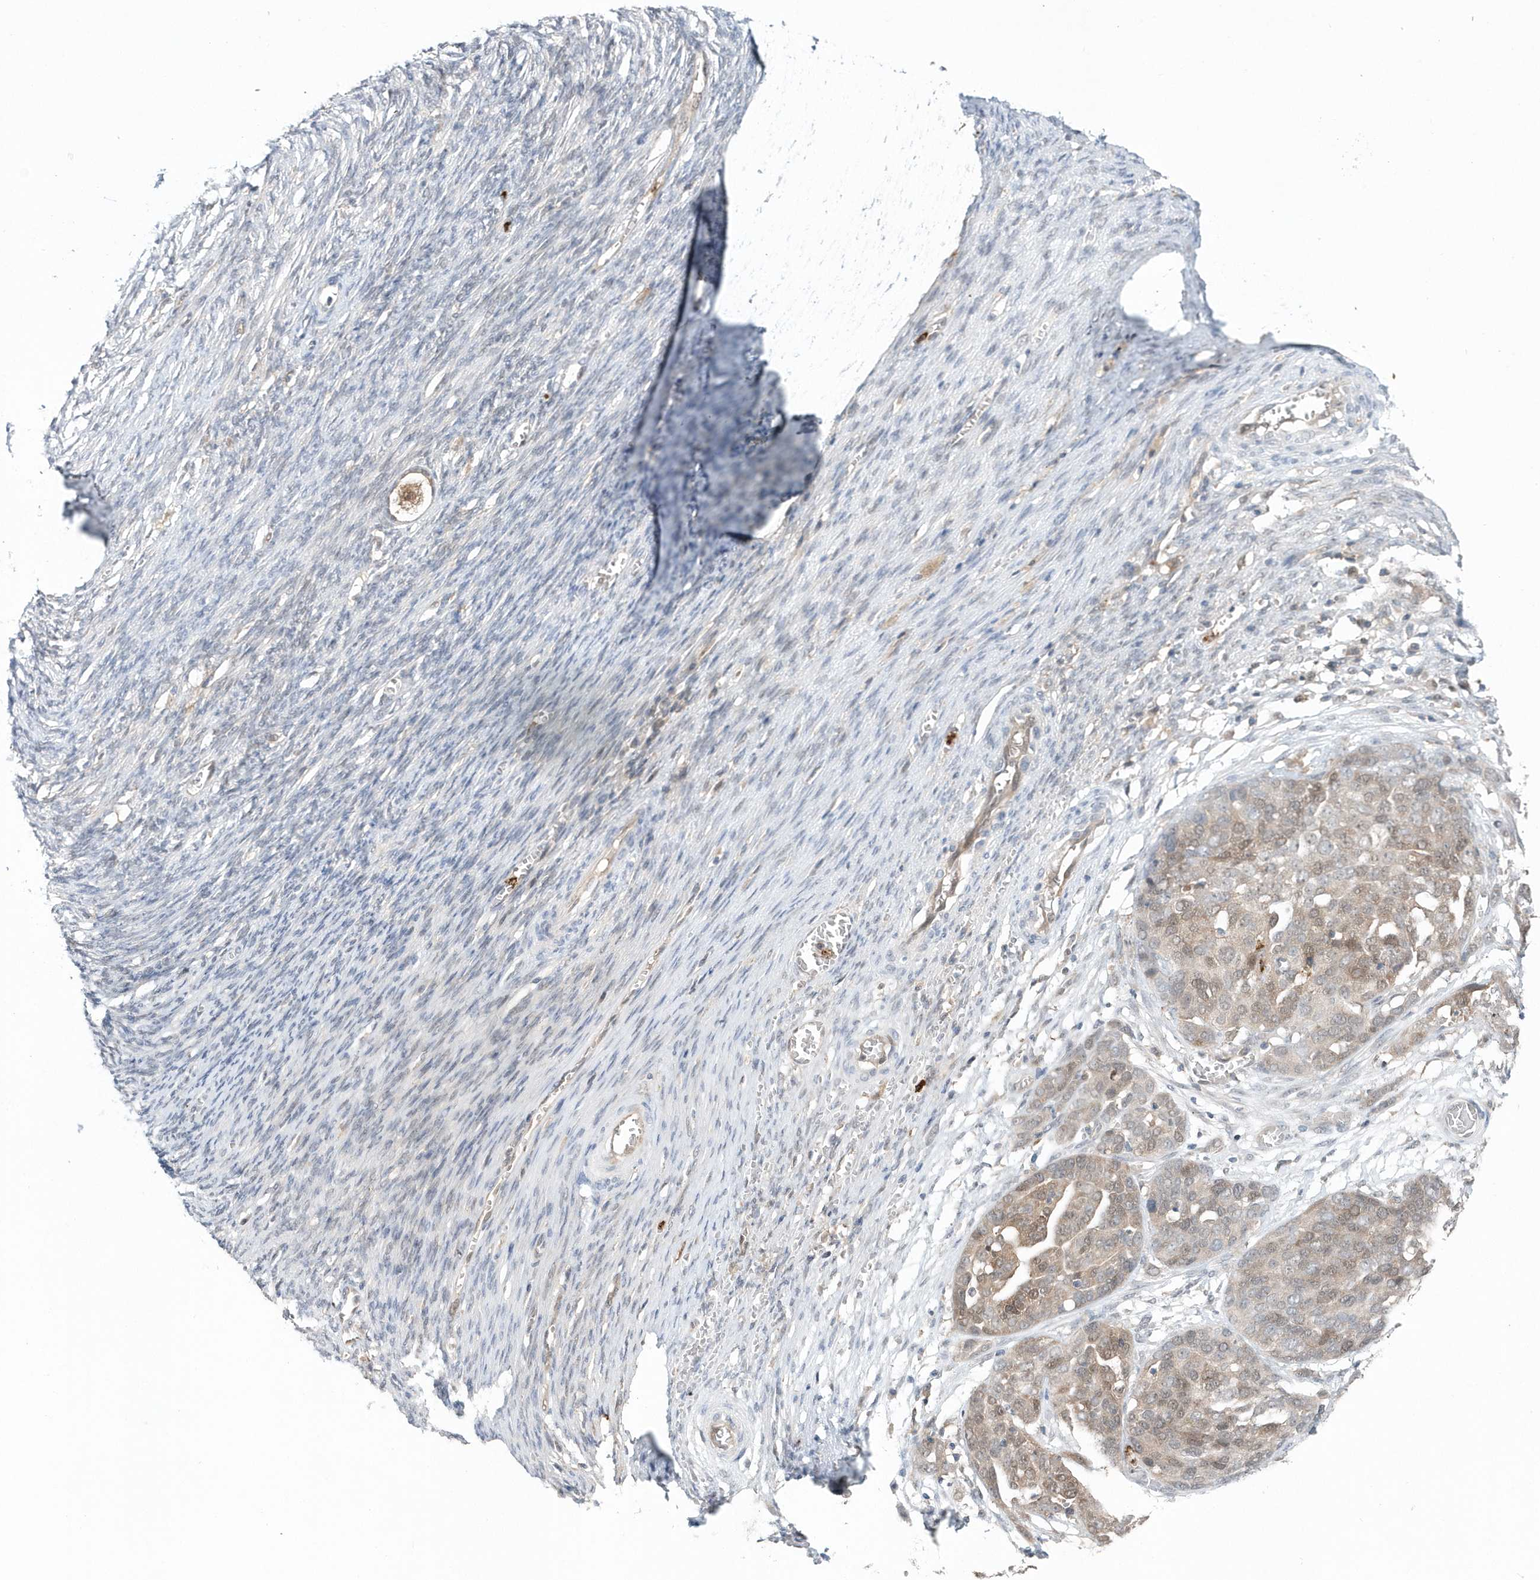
{"staining": {"intensity": "weak", "quantity": "25%-75%", "location": "cytoplasmic/membranous,nuclear"}, "tissue": "ovarian cancer", "cell_type": "Tumor cells", "image_type": "cancer", "snomed": [{"axis": "morphology", "description": "Cystadenocarcinoma, serous, NOS"}, {"axis": "topography", "description": "Ovary"}], "caption": "Protein analysis of ovarian serous cystadenocarcinoma tissue demonstrates weak cytoplasmic/membranous and nuclear expression in approximately 25%-75% of tumor cells.", "gene": "RNF7", "patient": {"sex": "female", "age": 44}}